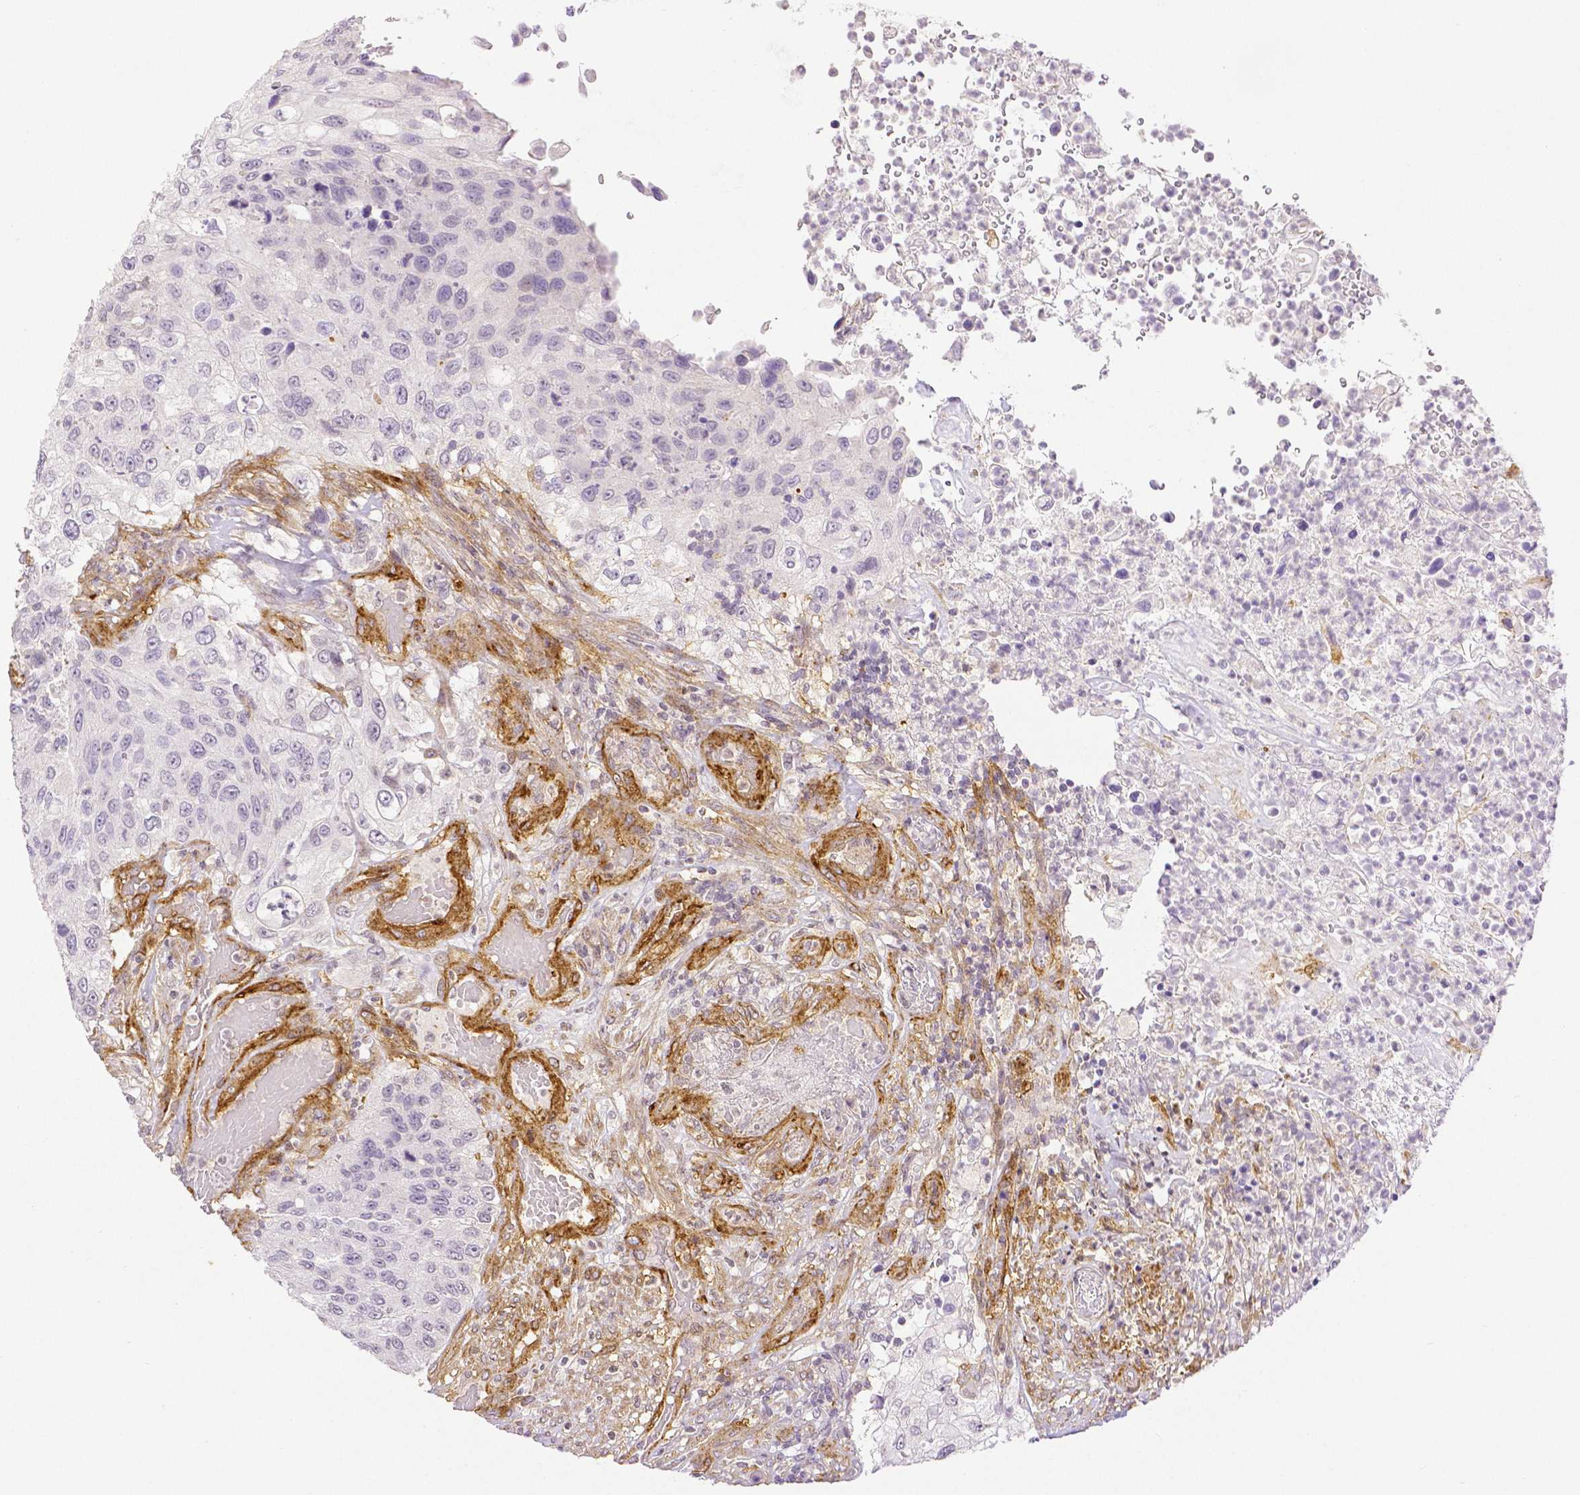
{"staining": {"intensity": "negative", "quantity": "none", "location": "none"}, "tissue": "urothelial cancer", "cell_type": "Tumor cells", "image_type": "cancer", "snomed": [{"axis": "morphology", "description": "Urothelial carcinoma, High grade"}, {"axis": "topography", "description": "Urinary bladder"}], "caption": "Tumor cells are negative for brown protein staining in urothelial carcinoma (high-grade).", "gene": "THY1", "patient": {"sex": "female", "age": 60}}